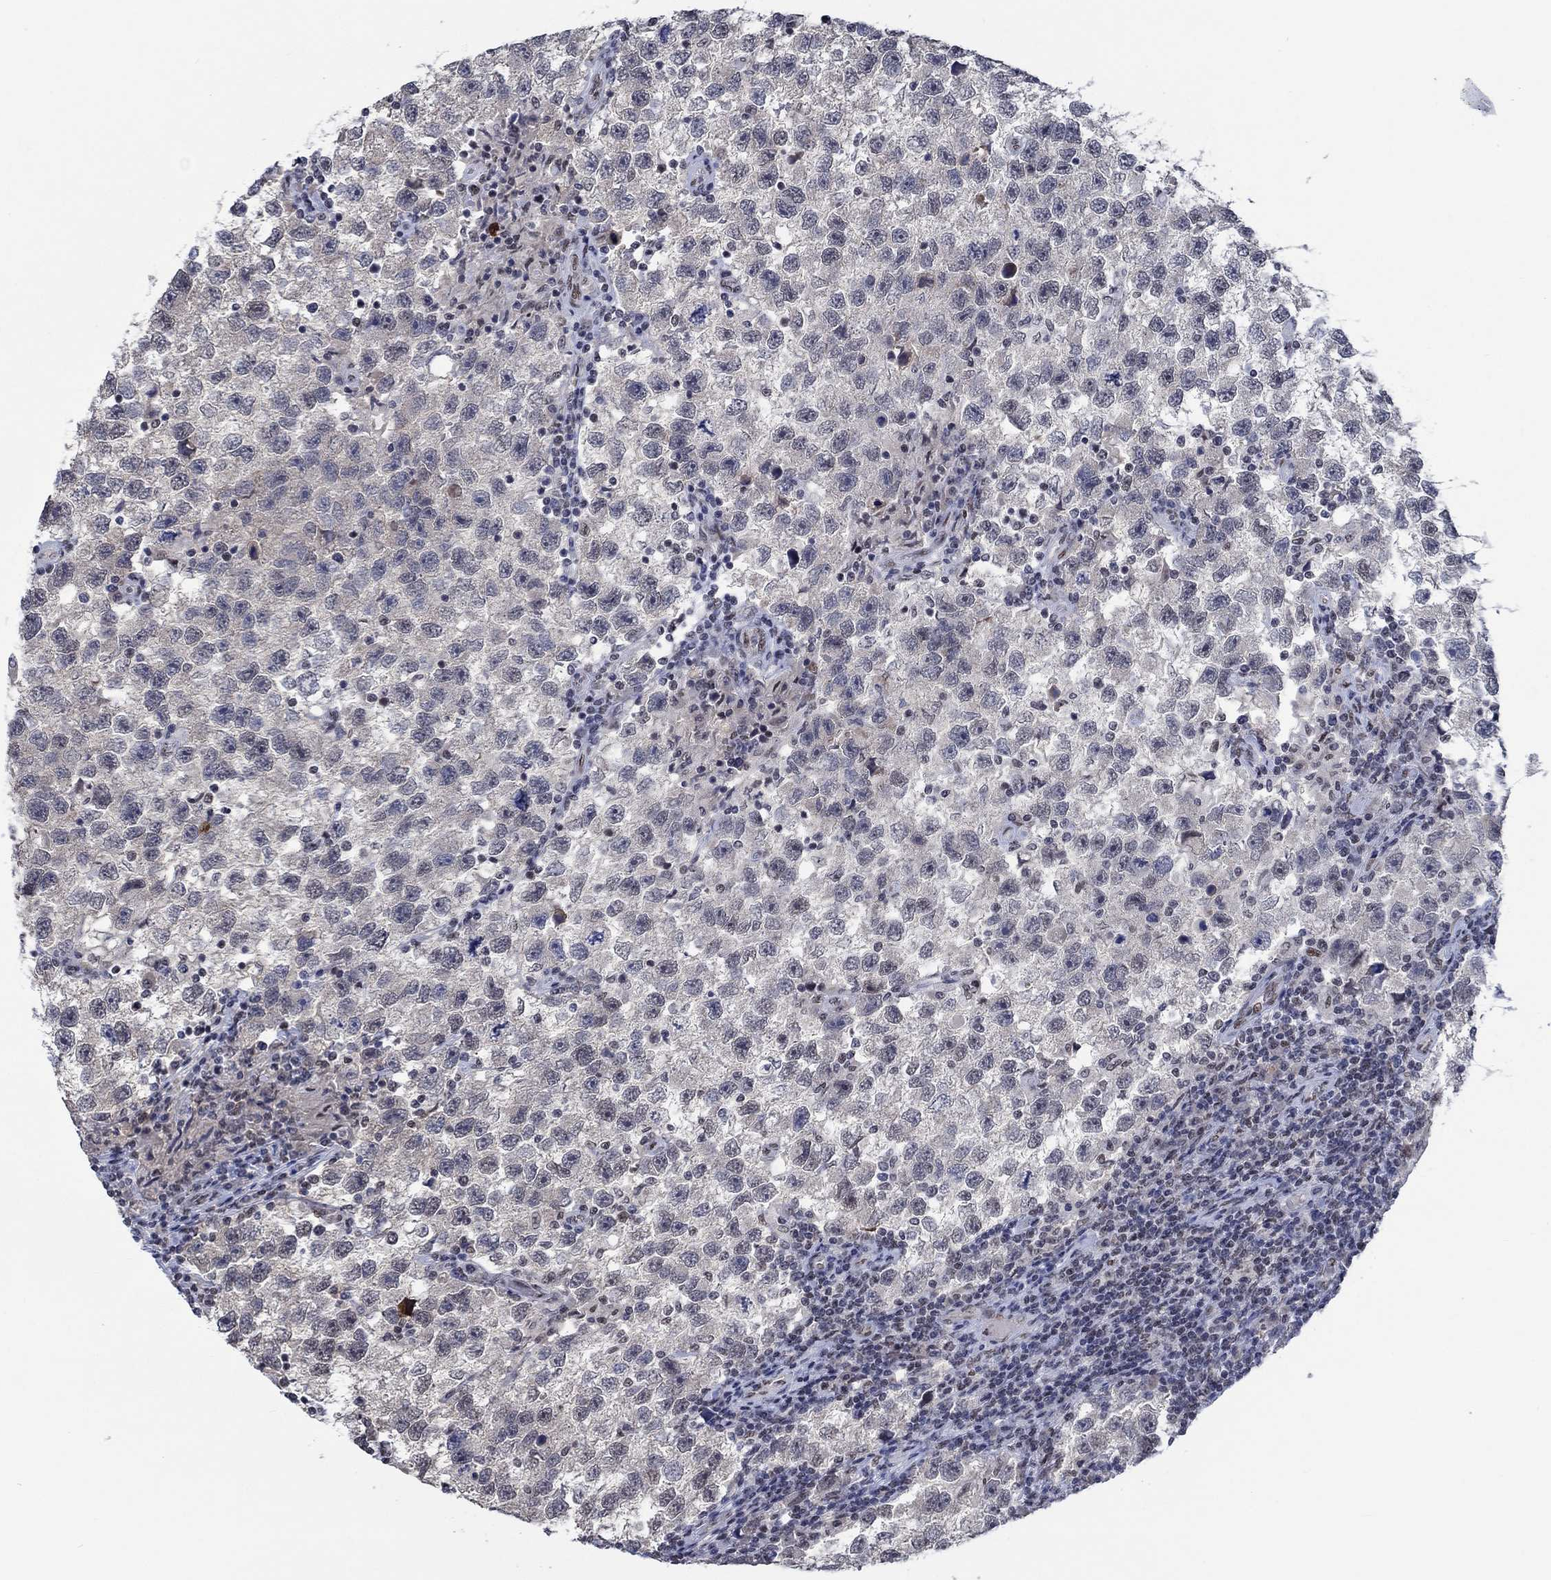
{"staining": {"intensity": "negative", "quantity": "none", "location": "none"}, "tissue": "testis cancer", "cell_type": "Tumor cells", "image_type": "cancer", "snomed": [{"axis": "morphology", "description": "Seminoma, NOS"}, {"axis": "topography", "description": "Testis"}], "caption": "High power microscopy image of an immunohistochemistry histopathology image of seminoma (testis), revealing no significant expression in tumor cells.", "gene": "HTN1", "patient": {"sex": "male", "age": 26}}